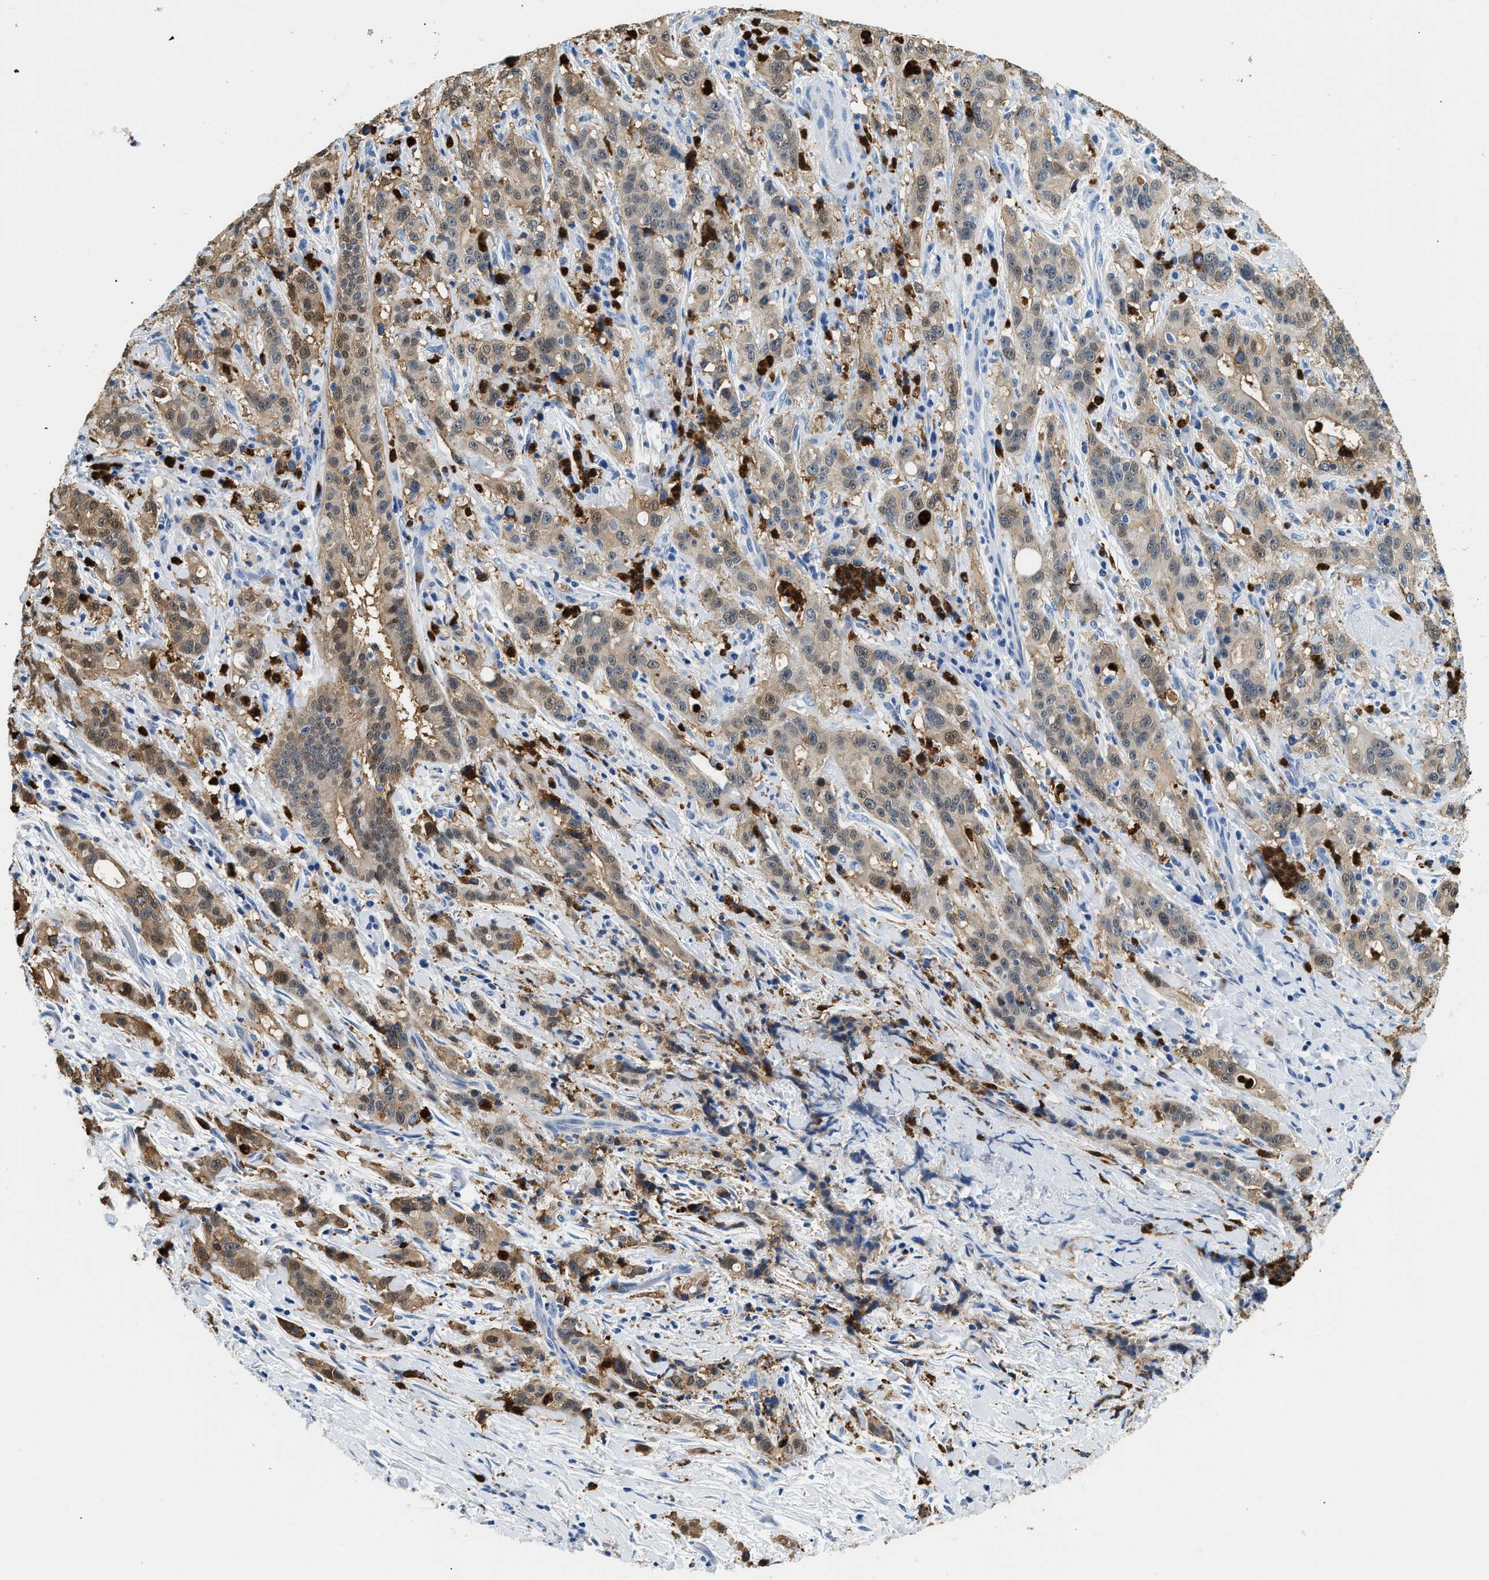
{"staining": {"intensity": "moderate", "quantity": ">75%", "location": "cytoplasmic/membranous,nuclear"}, "tissue": "liver cancer", "cell_type": "Tumor cells", "image_type": "cancer", "snomed": [{"axis": "morphology", "description": "Cholangiocarcinoma"}, {"axis": "topography", "description": "Liver"}], "caption": "A high-resolution micrograph shows immunohistochemistry (IHC) staining of liver cholangiocarcinoma, which shows moderate cytoplasmic/membranous and nuclear expression in about >75% of tumor cells.", "gene": "ANXA3", "patient": {"sex": "female", "age": 38}}